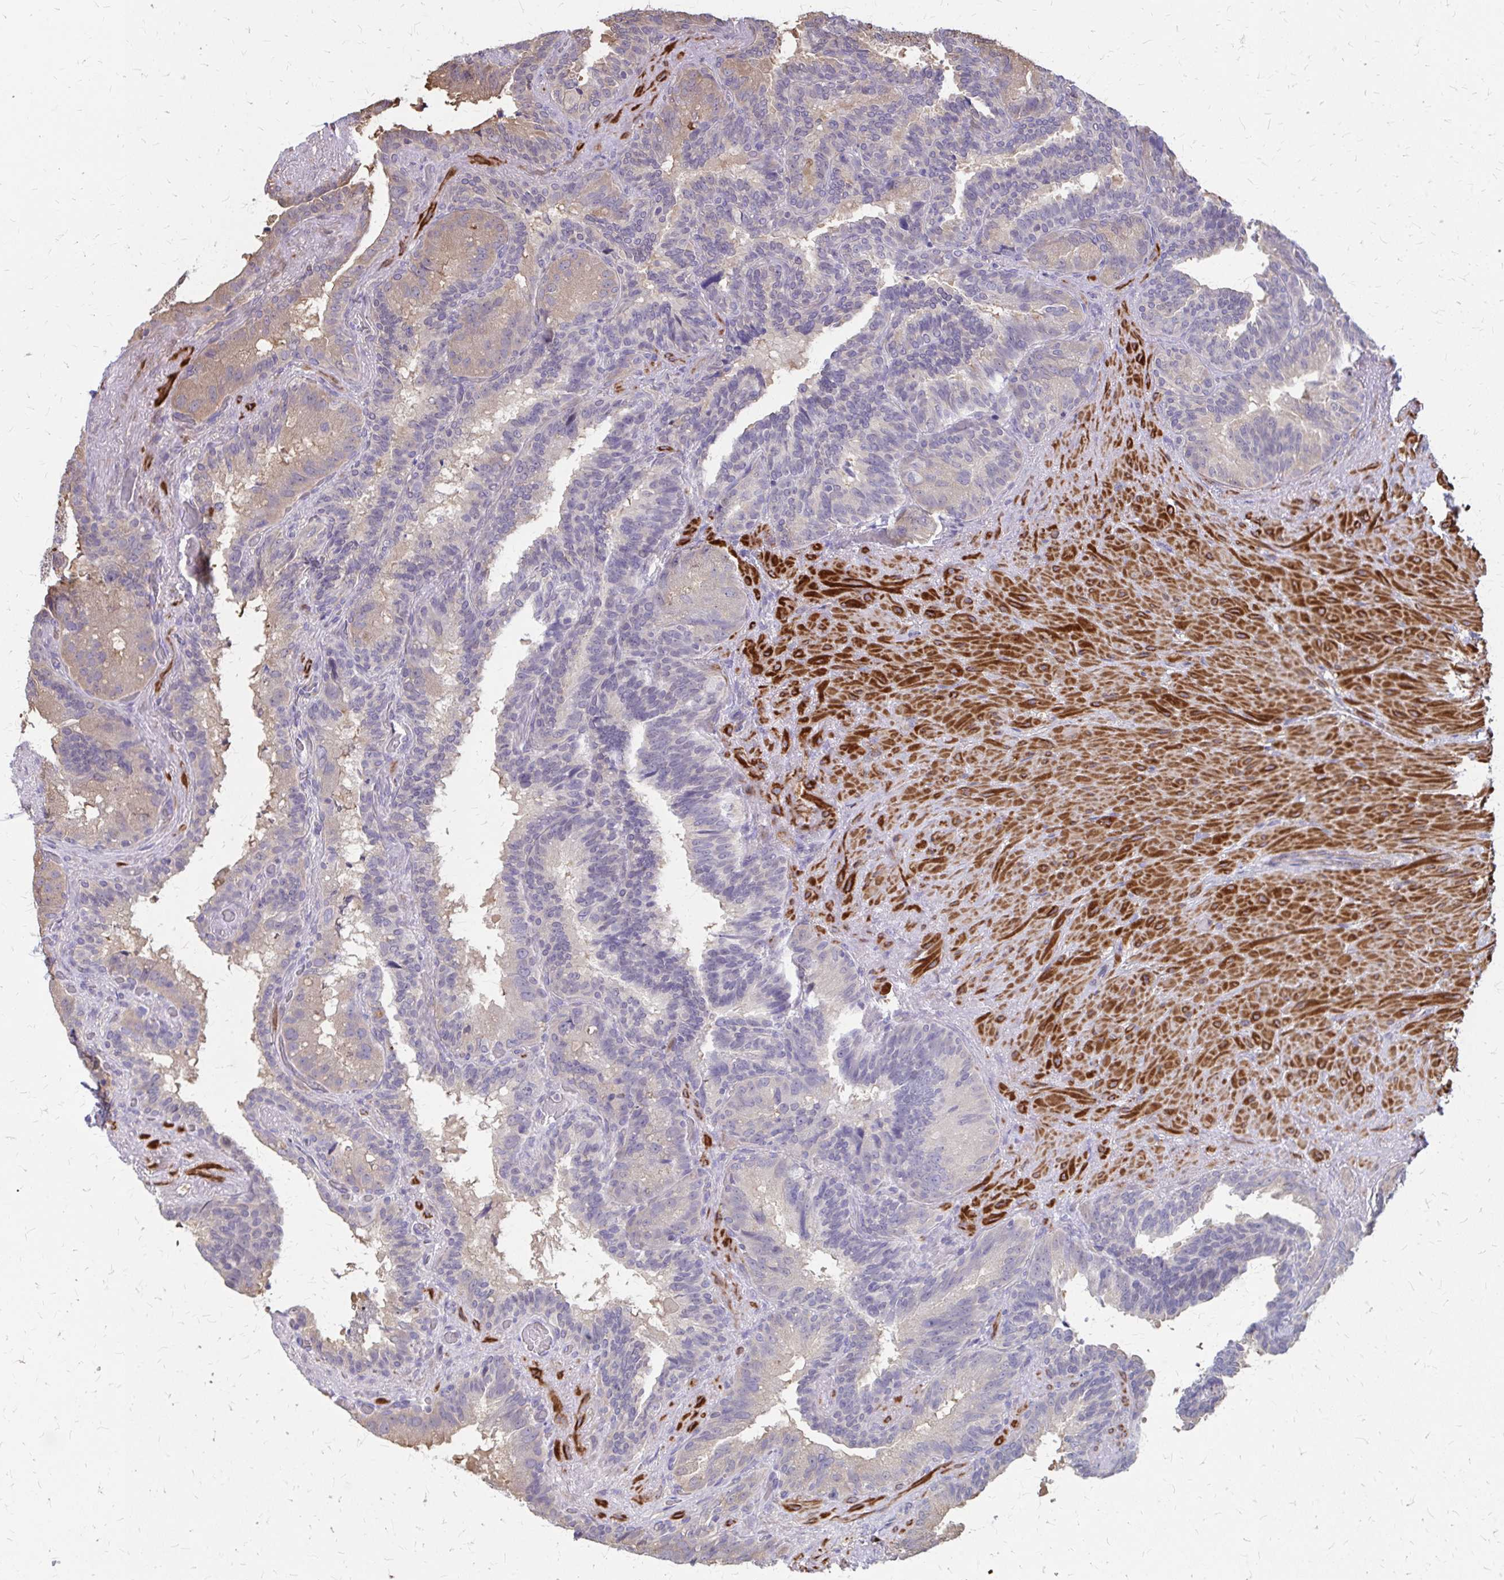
{"staining": {"intensity": "moderate", "quantity": "<25%", "location": "cytoplasmic/membranous"}, "tissue": "seminal vesicle", "cell_type": "Glandular cells", "image_type": "normal", "snomed": [{"axis": "morphology", "description": "Normal tissue, NOS"}, {"axis": "topography", "description": "Seminal veicle"}], "caption": "Glandular cells reveal low levels of moderate cytoplasmic/membranous positivity in approximately <25% of cells in unremarkable human seminal vesicle. The protein of interest is shown in brown color, while the nuclei are stained blue.", "gene": "IFI44L", "patient": {"sex": "male", "age": 60}}